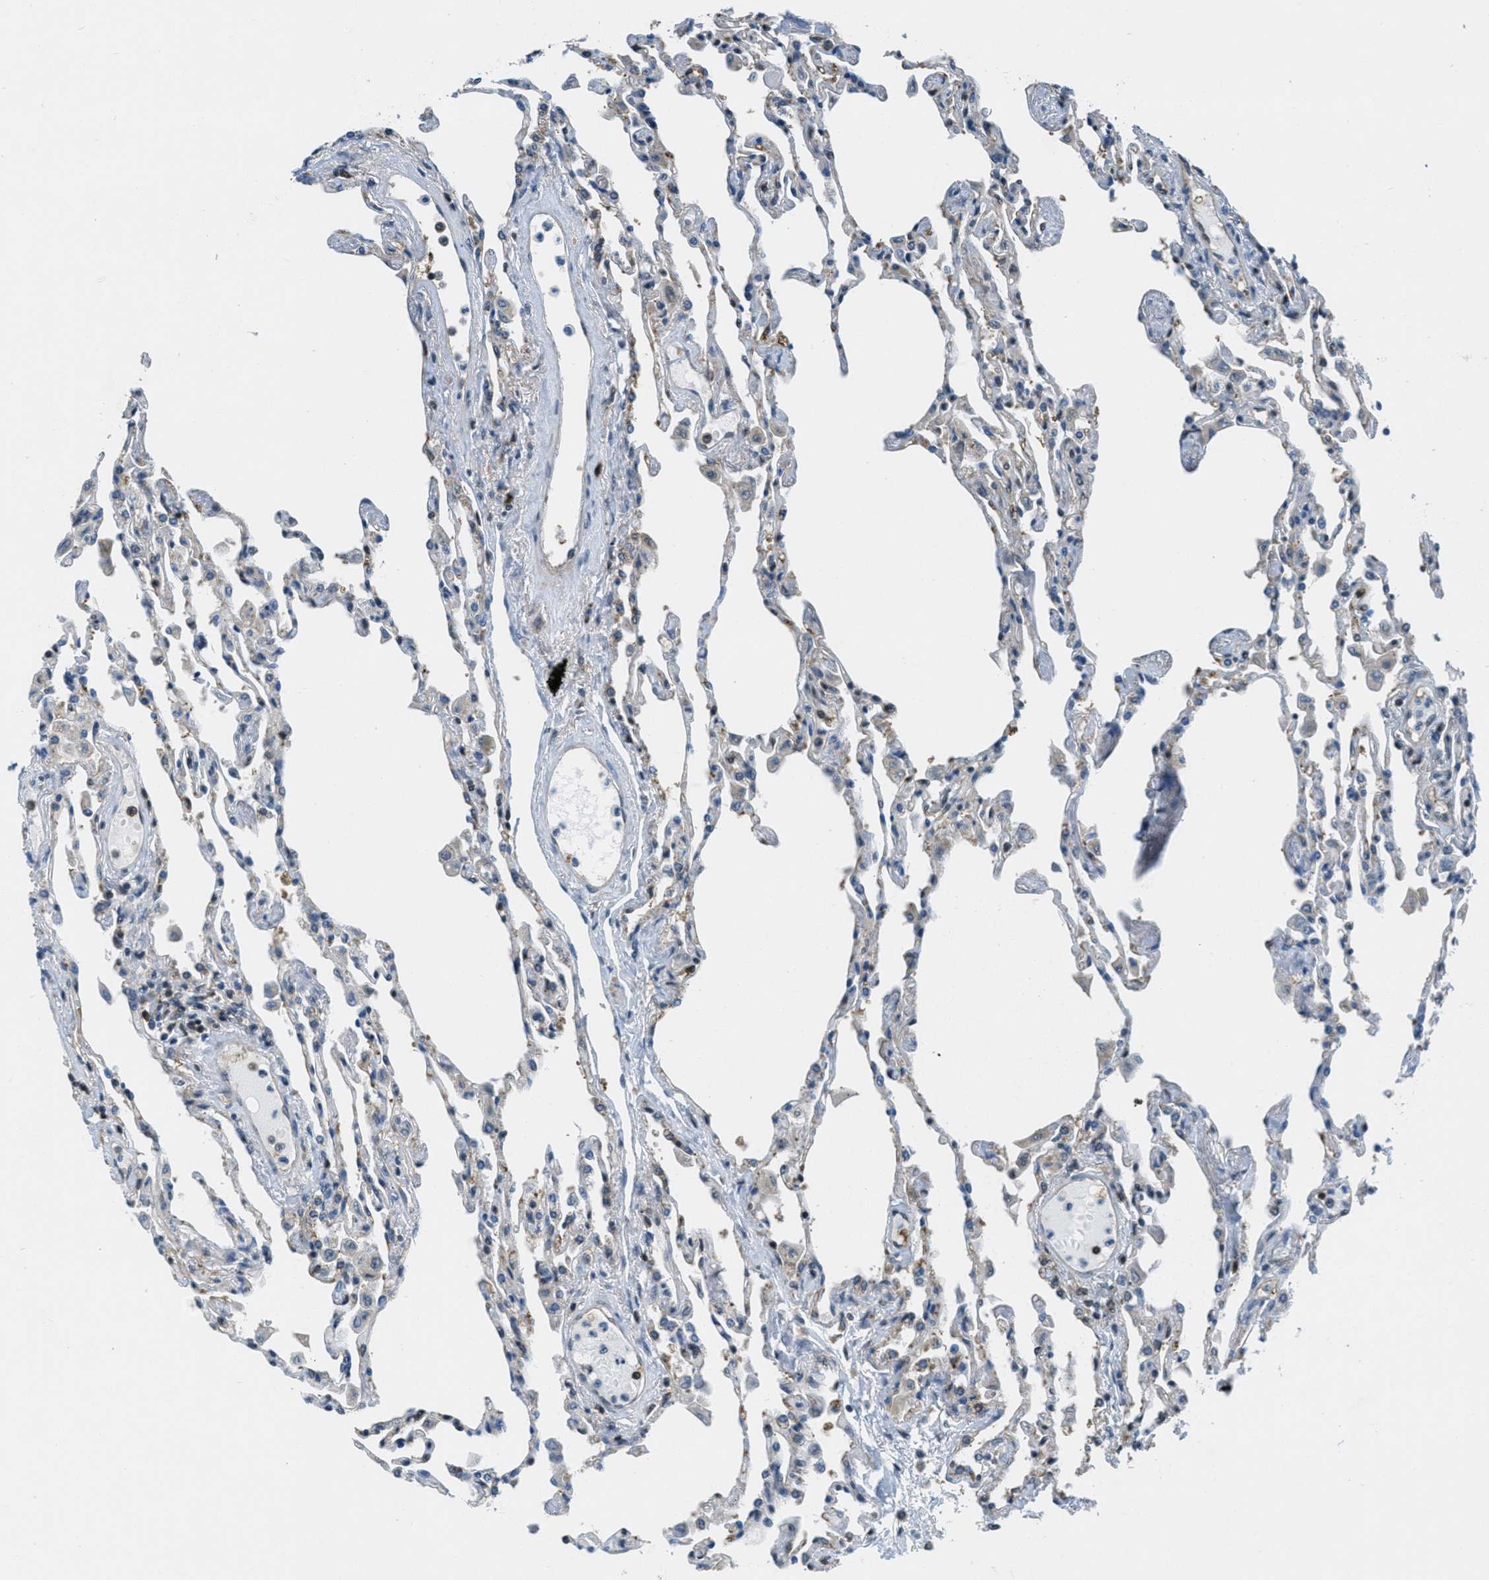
{"staining": {"intensity": "weak", "quantity": "<25%", "location": "cytoplasmic/membranous"}, "tissue": "lung", "cell_type": "Alveolar cells", "image_type": "normal", "snomed": [{"axis": "morphology", "description": "Normal tissue, NOS"}, {"axis": "topography", "description": "Bronchus"}, {"axis": "topography", "description": "Lung"}], "caption": "This is a image of immunohistochemistry (IHC) staining of benign lung, which shows no staining in alveolar cells. (IHC, brightfield microscopy, high magnification).", "gene": "PIP5K1C", "patient": {"sex": "female", "age": 49}}